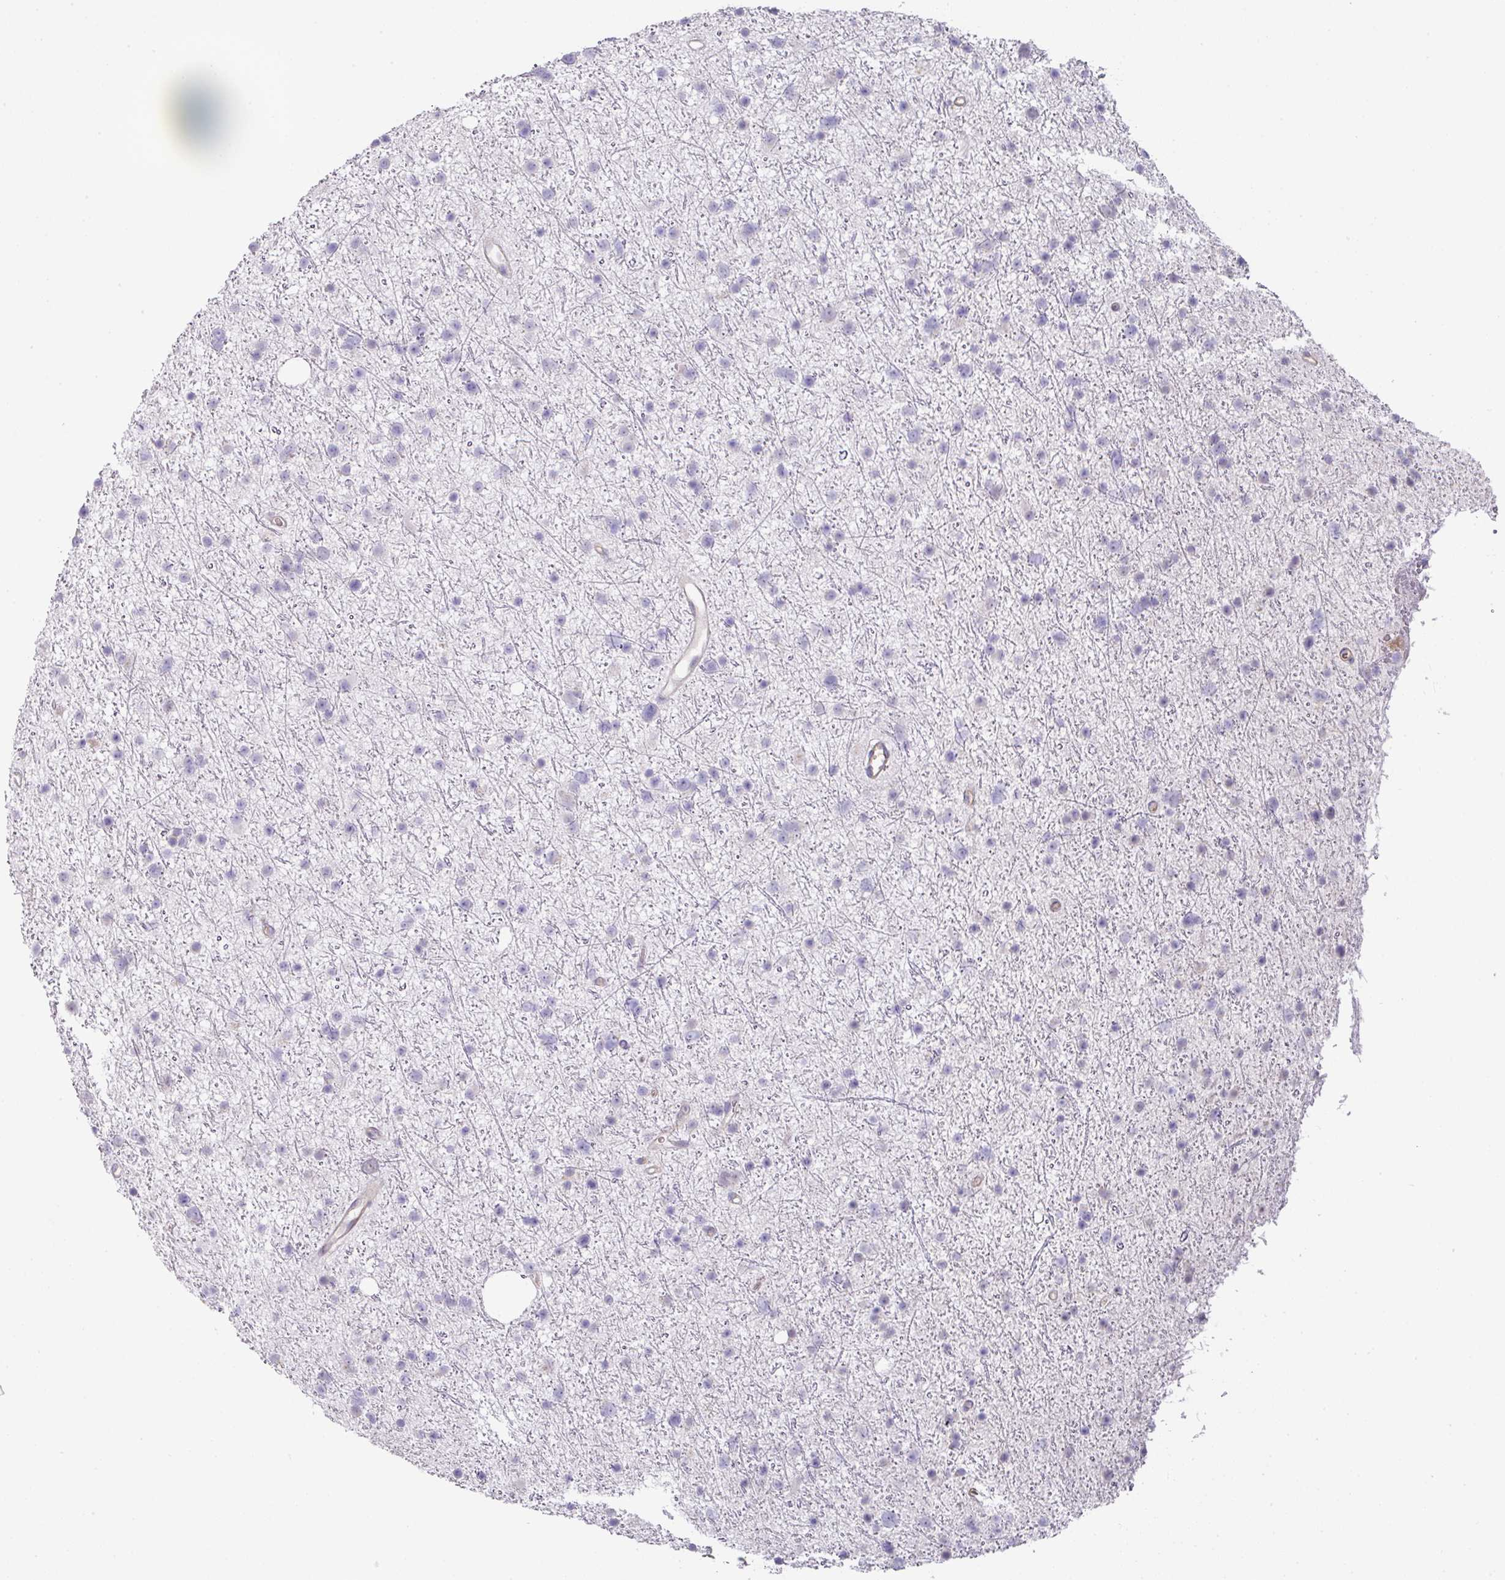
{"staining": {"intensity": "negative", "quantity": "none", "location": "none"}, "tissue": "glioma", "cell_type": "Tumor cells", "image_type": "cancer", "snomed": [{"axis": "morphology", "description": "Glioma, malignant, Low grade"}, {"axis": "topography", "description": "Cerebral cortex"}], "caption": "This is a micrograph of IHC staining of glioma, which shows no staining in tumor cells. (Stains: DAB immunohistochemistry (IHC) with hematoxylin counter stain, Microscopy: brightfield microscopy at high magnification).", "gene": "TARM1", "patient": {"sex": "female", "age": 39}}